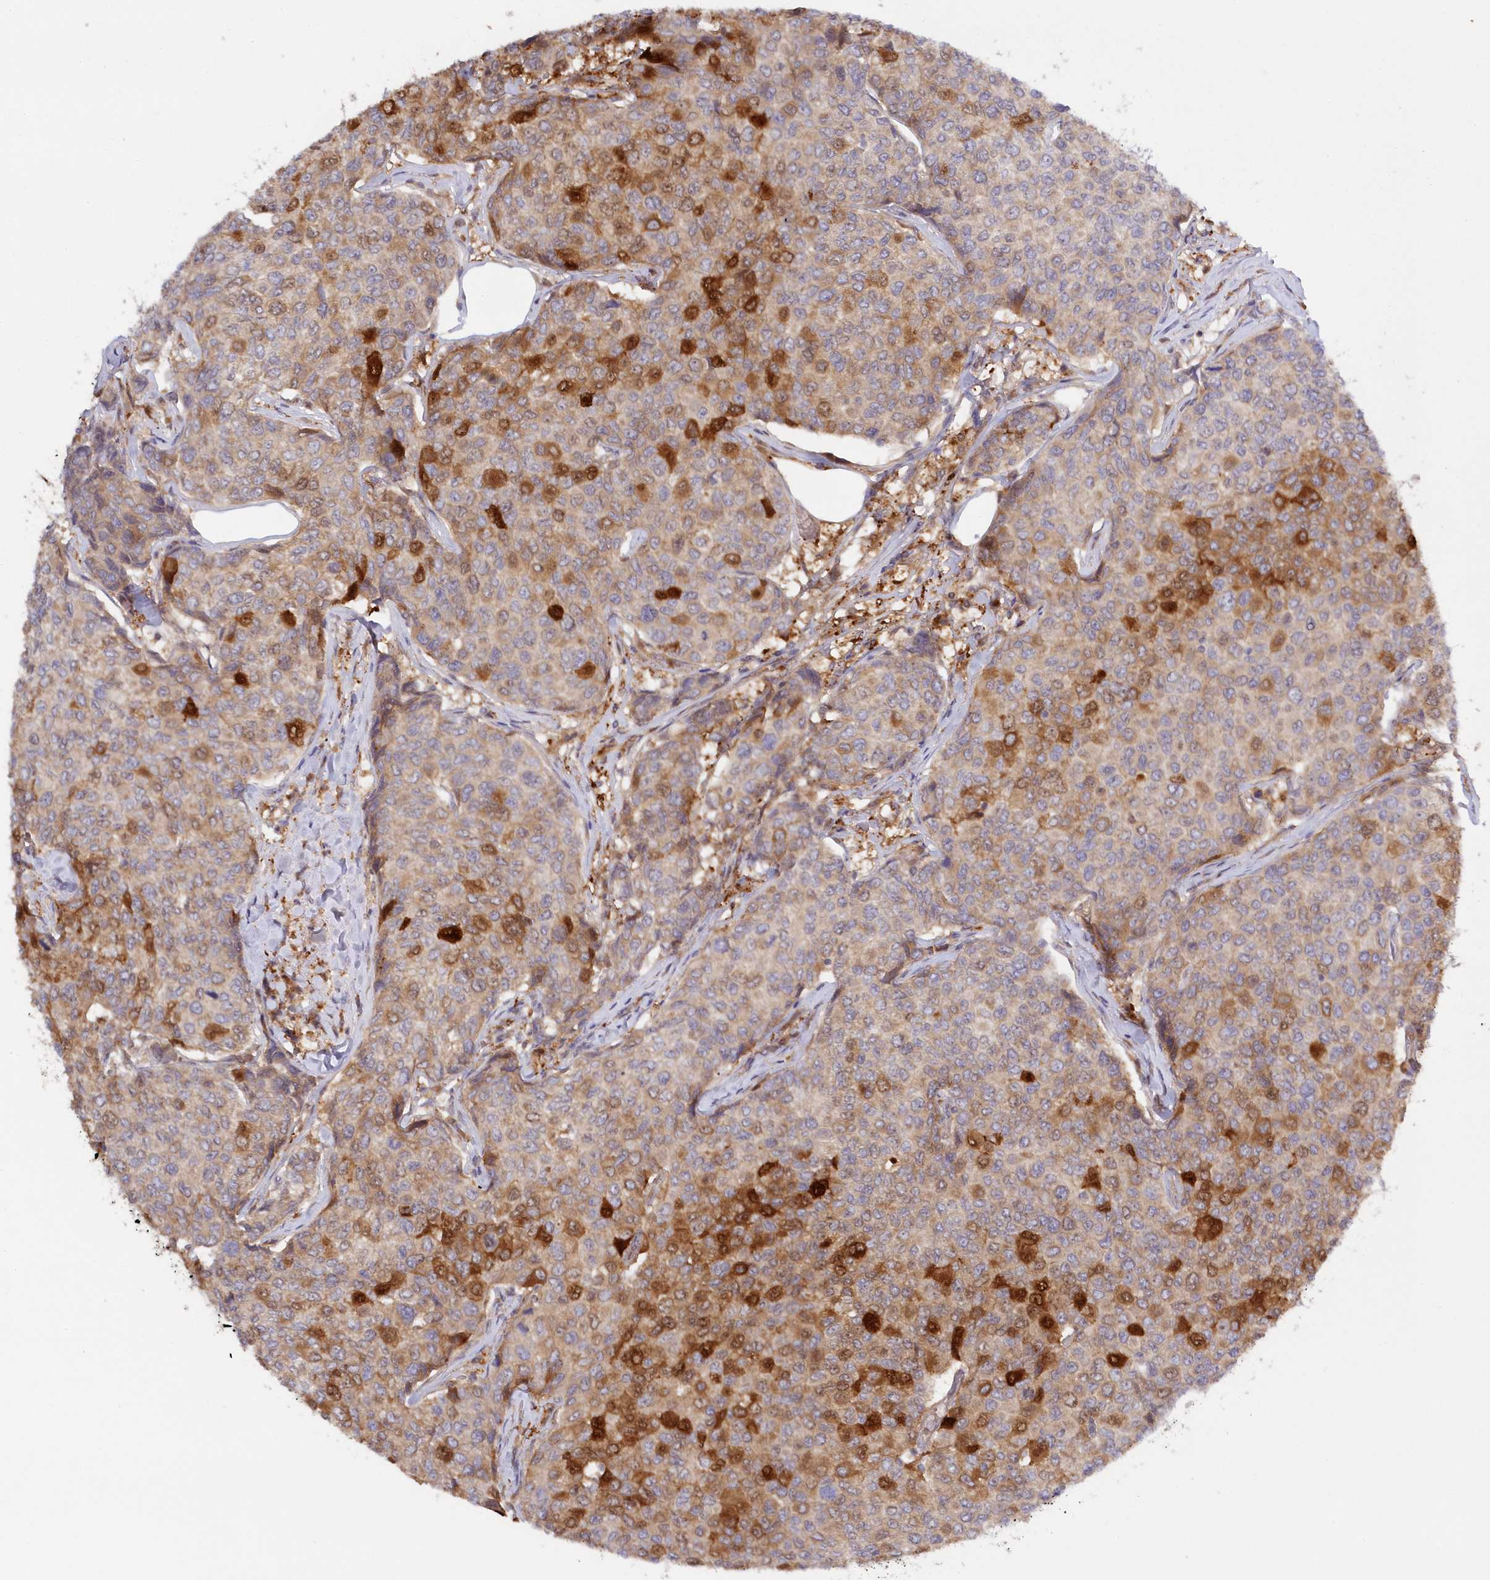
{"staining": {"intensity": "strong", "quantity": "<25%", "location": "cytoplasmic/membranous,nuclear"}, "tissue": "breast cancer", "cell_type": "Tumor cells", "image_type": "cancer", "snomed": [{"axis": "morphology", "description": "Duct carcinoma"}, {"axis": "topography", "description": "Breast"}], "caption": "Protein staining of breast cancer tissue shows strong cytoplasmic/membranous and nuclear staining in approximately <25% of tumor cells. (brown staining indicates protein expression, while blue staining denotes nuclei).", "gene": "GBE1", "patient": {"sex": "female", "age": 55}}